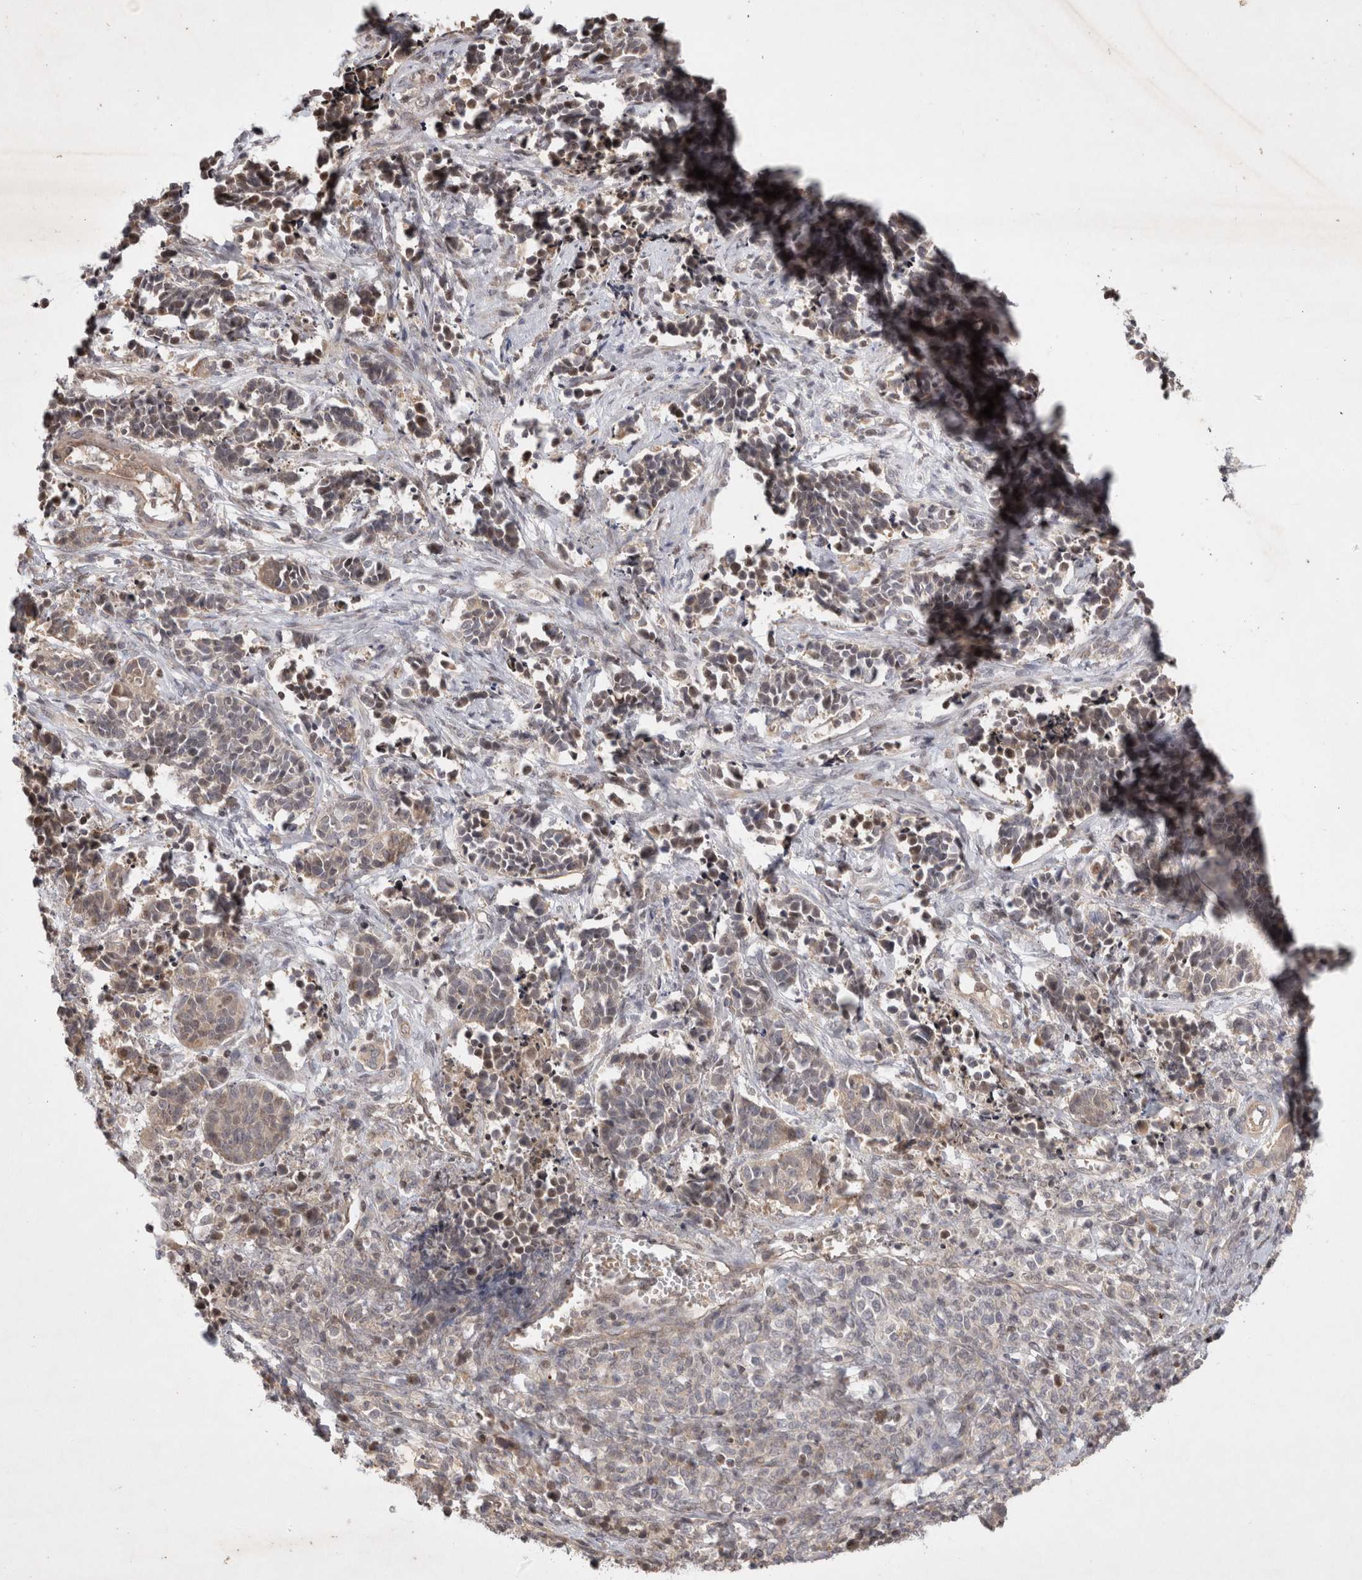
{"staining": {"intensity": "weak", "quantity": "<25%", "location": "cytoplasmic/membranous,nuclear"}, "tissue": "cervical cancer", "cell_type": "Tumor cells", "image_type": "cancer", "snomed": [{"axis": "morphology", "description": "Normal tissue, NOS"}, {"axis": "morphology", "description": "Squamous cell carcinoma, NOS"}, {"axis": "topography", "description": "Cervix"}], "caption": "A micrograph of human cervical squamous cell carcinoma is negative for staining in tumor cells.", "gene": "EIF2AK1", "patient": {"sex": "female", "age": 35}}